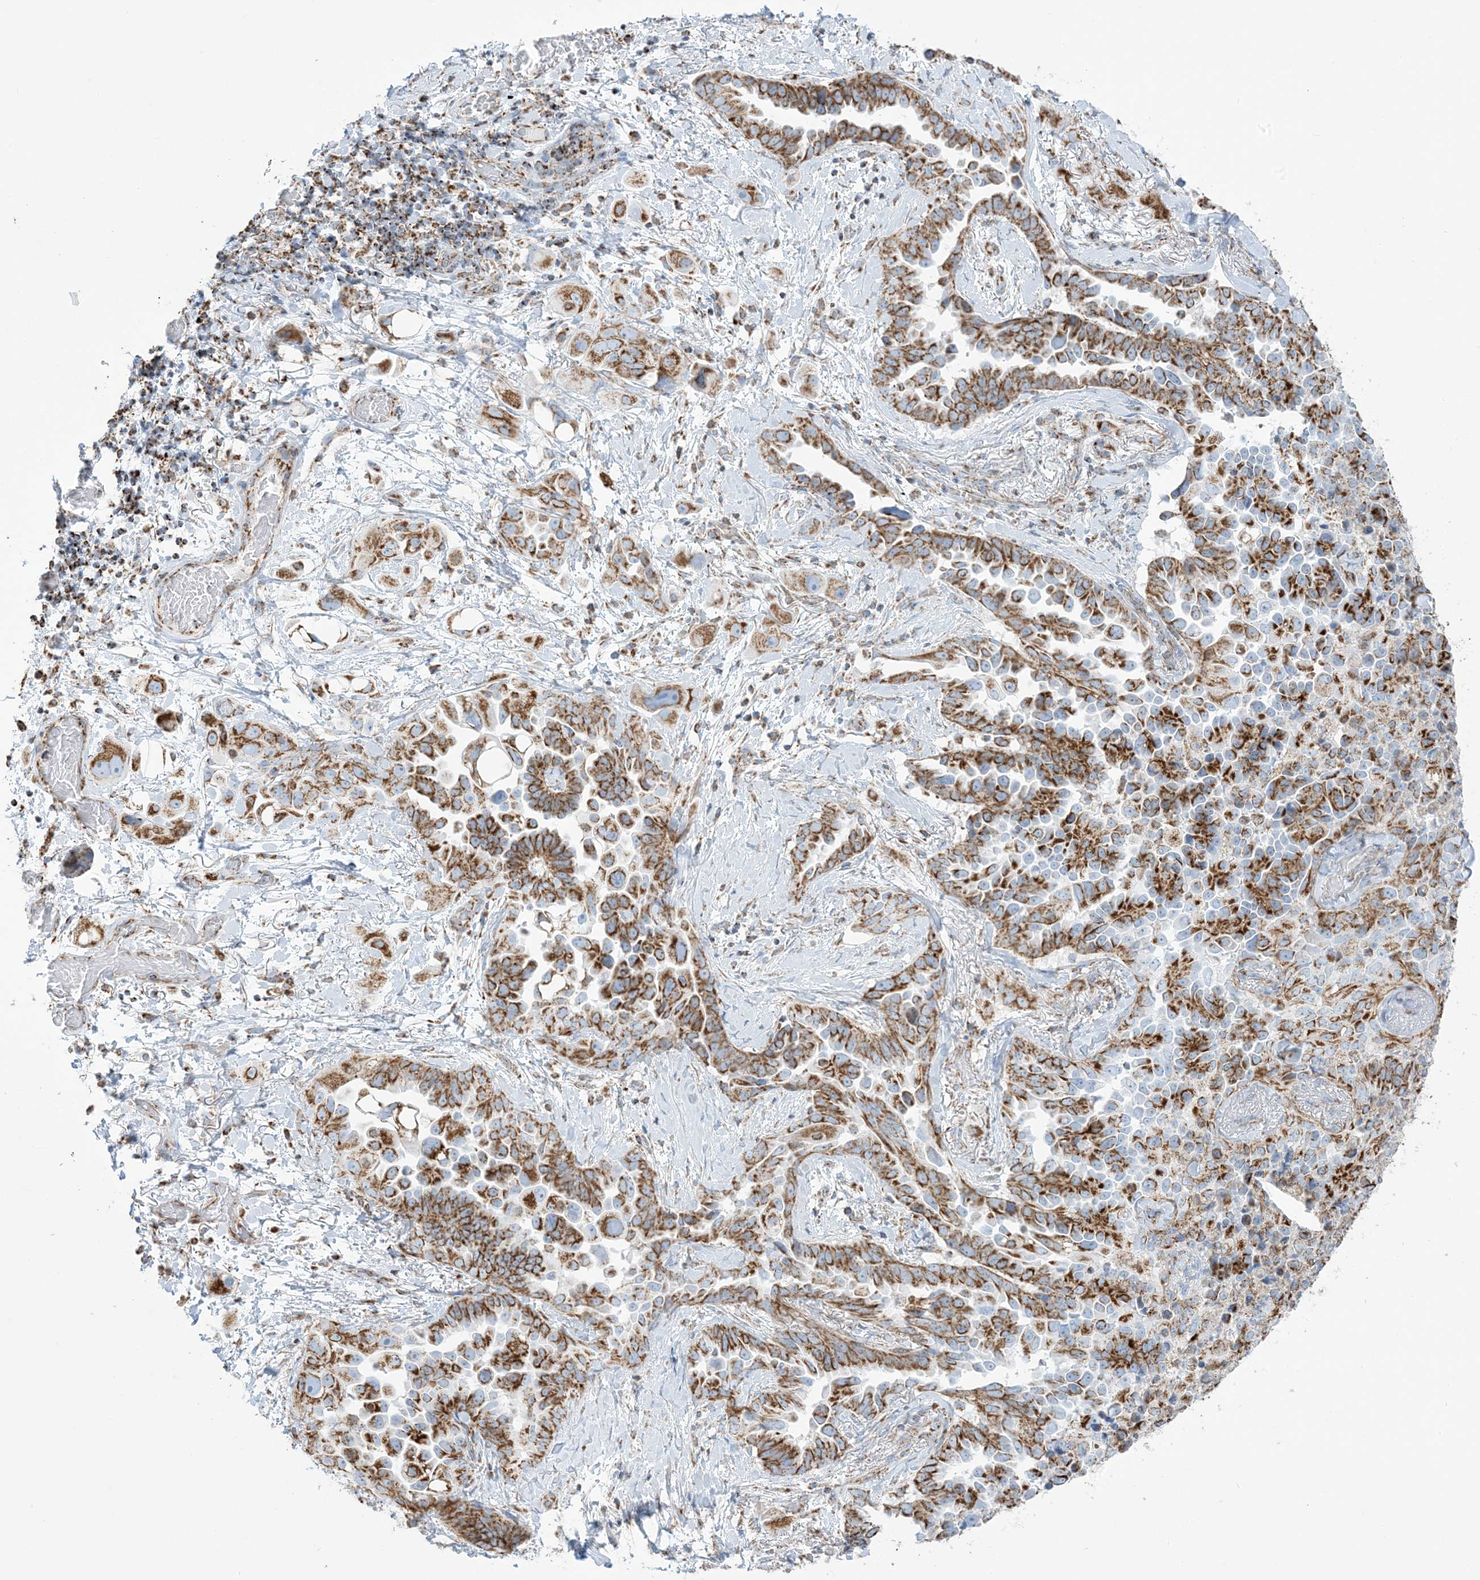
{"staining": {"intensity": "moderate", "quantity": ">75%", "location": "cytoplasmic/membranous"}, "tissue": "lung cancer", "cell_type": "Tumor cells", "image_type": "cancer", "snomed": [{"axis": "morphology", "description": "Adenocarcinoma, NOS"}, {"axis": "topography", "description": "Lung"}], "caption": "High-power microscopy captured an immunohistochemistry photomicrograph of adenocarcinoma (lung), revealing moderate cytoplasmic/membranous expression in approximately >75% of tumor cells.", "gene": "SAMM50", "patient": {"sex": "female", "age": 67}}